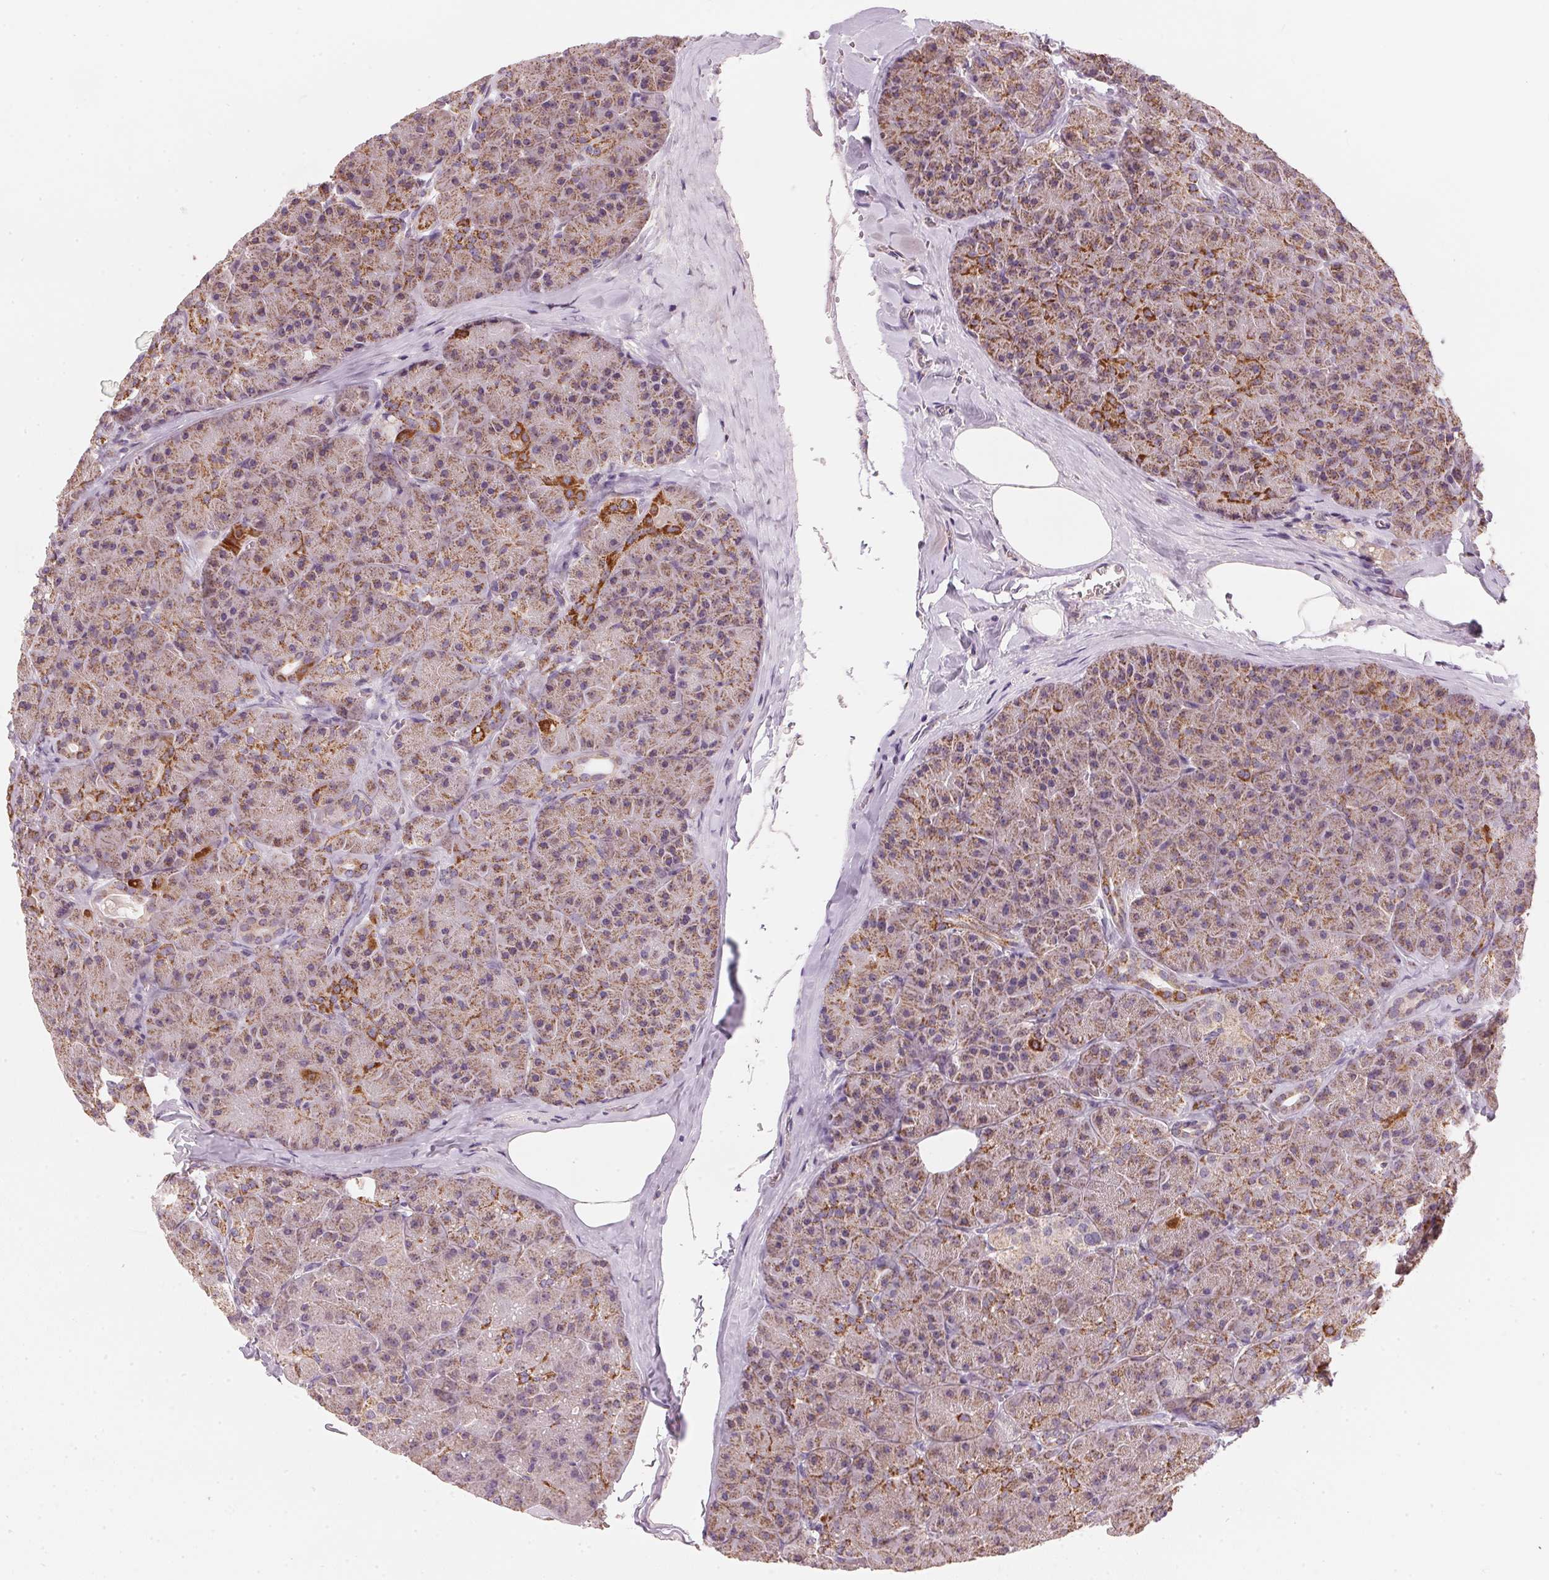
{"staining": {"intensity": "strong", "quantity": "<25%", "location": "cytoplasmic/membranous"}, "tissue": "pancreas", "cell_type": "Exocrine glandular cells", "image_type": "normal", "snomed": [{"axis": "morphology", "description": "Normal tissue, NOS"}, {"axis": "topography", "description": "Pancreas"}], "caption": "Immunohistochemistry (IHC) histopathology image of normal pancreas stained for a protein (brown), which shows medium levels of strong cytoplasmic/membranous staining in approximately <25% of exocrine glandular cells.", "gene": "COQ7", "patient": {"sex": "male", "age": 57}}